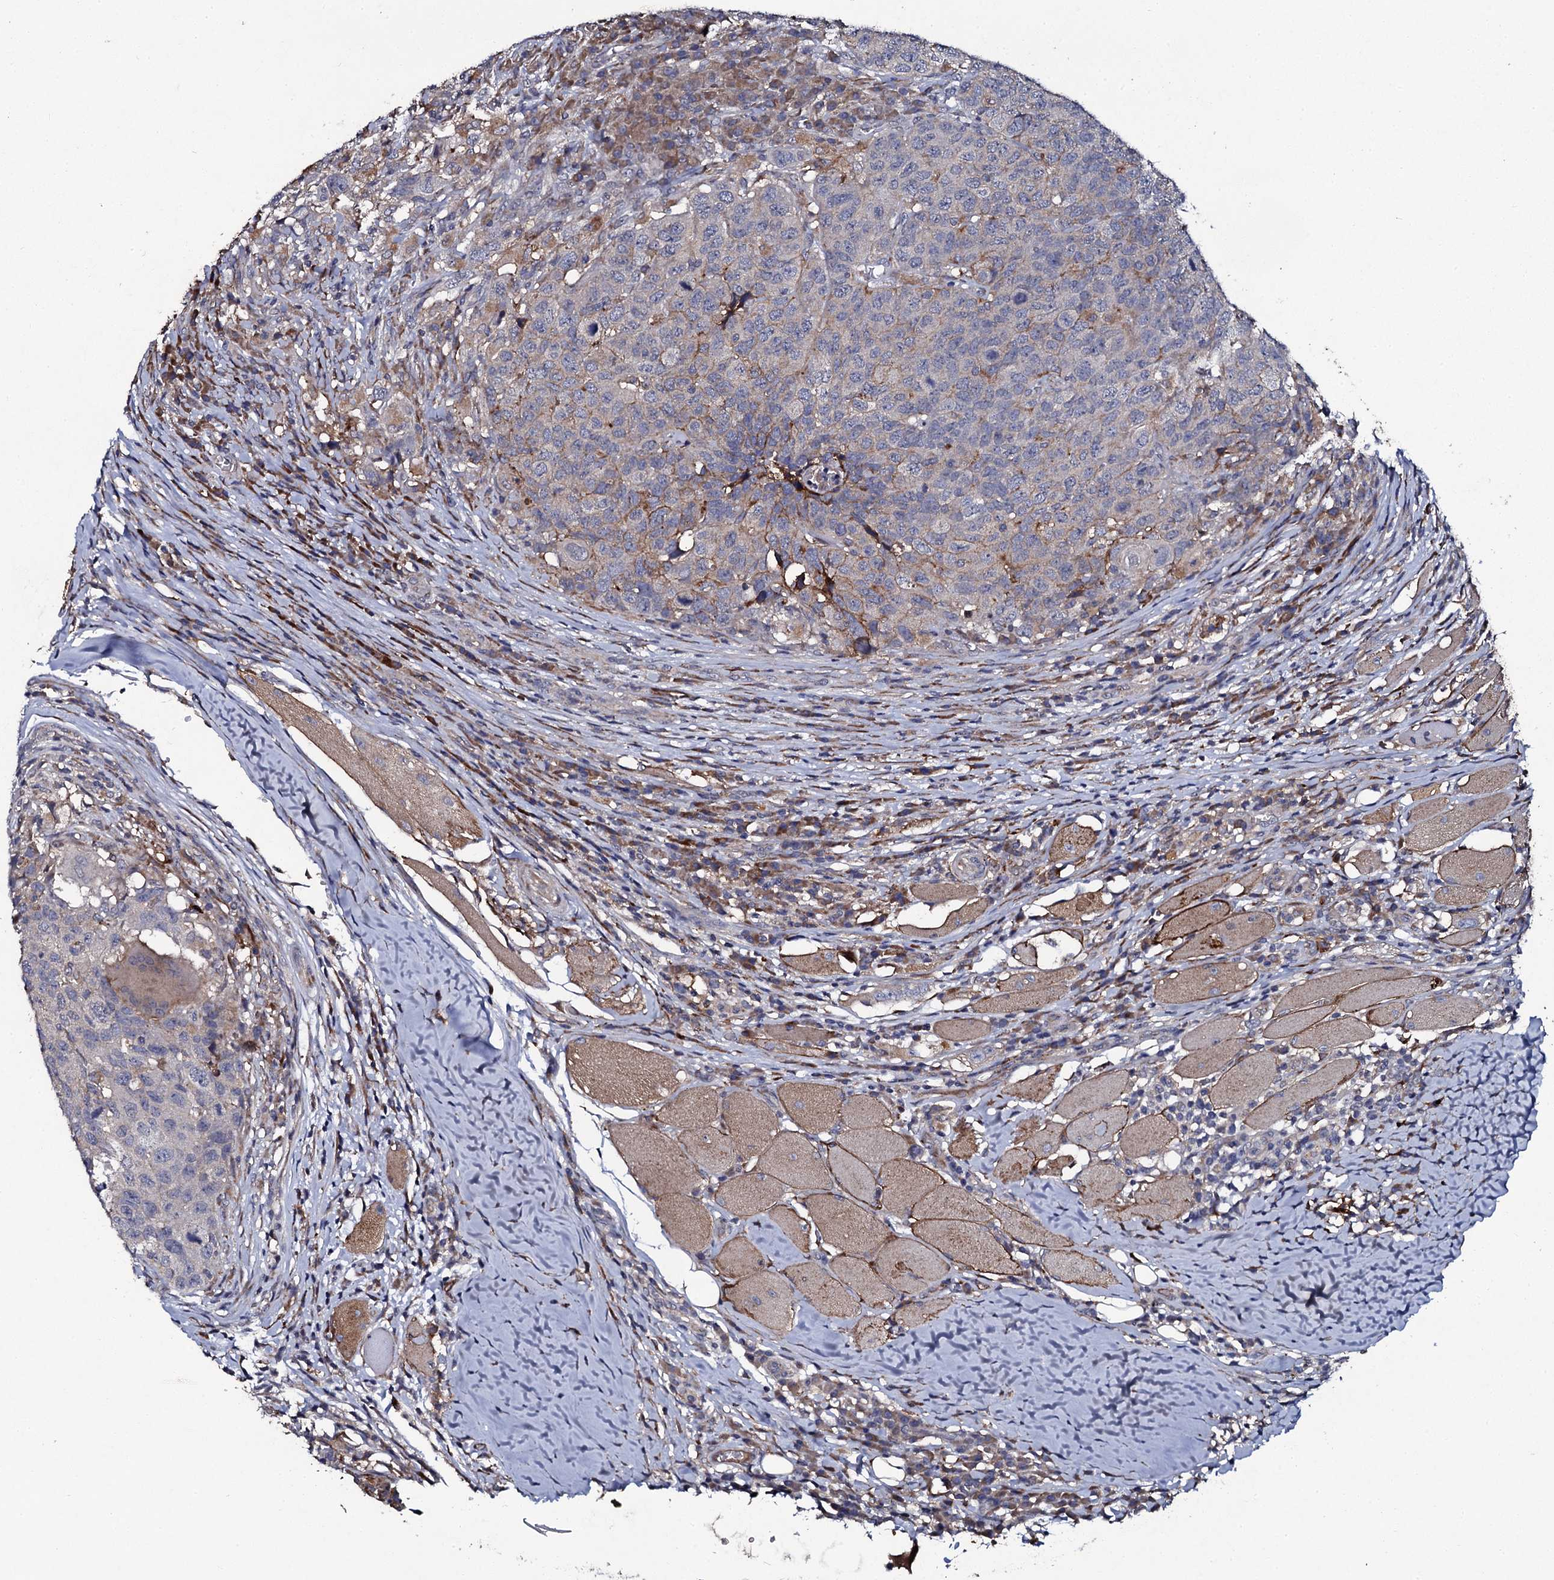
{"staining": {"intensity": "moderate", "quantity": "<25%", "location": "cytoplasmic/membranous"}, "tissue": "head and neck cancer", "cell_type": "Tumor cells", "image_type": "cancer", "snomed": [{"axis": "morphology", "description": "Squamous cell carcinoma, NOS"}, {"axis": "topography", "description": "Head-Neck"}], "caption": "Immunohistochemical staining of head and neck squamous cell carcinoma exhibits low levels of moderate cytoplasmic/membranous staining in approximately <25% of tumor cells. Using DAB (3,3'-diaminobenzidine) (brown) and hematoxylin (blue) stains, captured at high magnification using brightfield microscopy.", "gene": "LRRC28", "patient": {"sex": "male", "age": 66}}